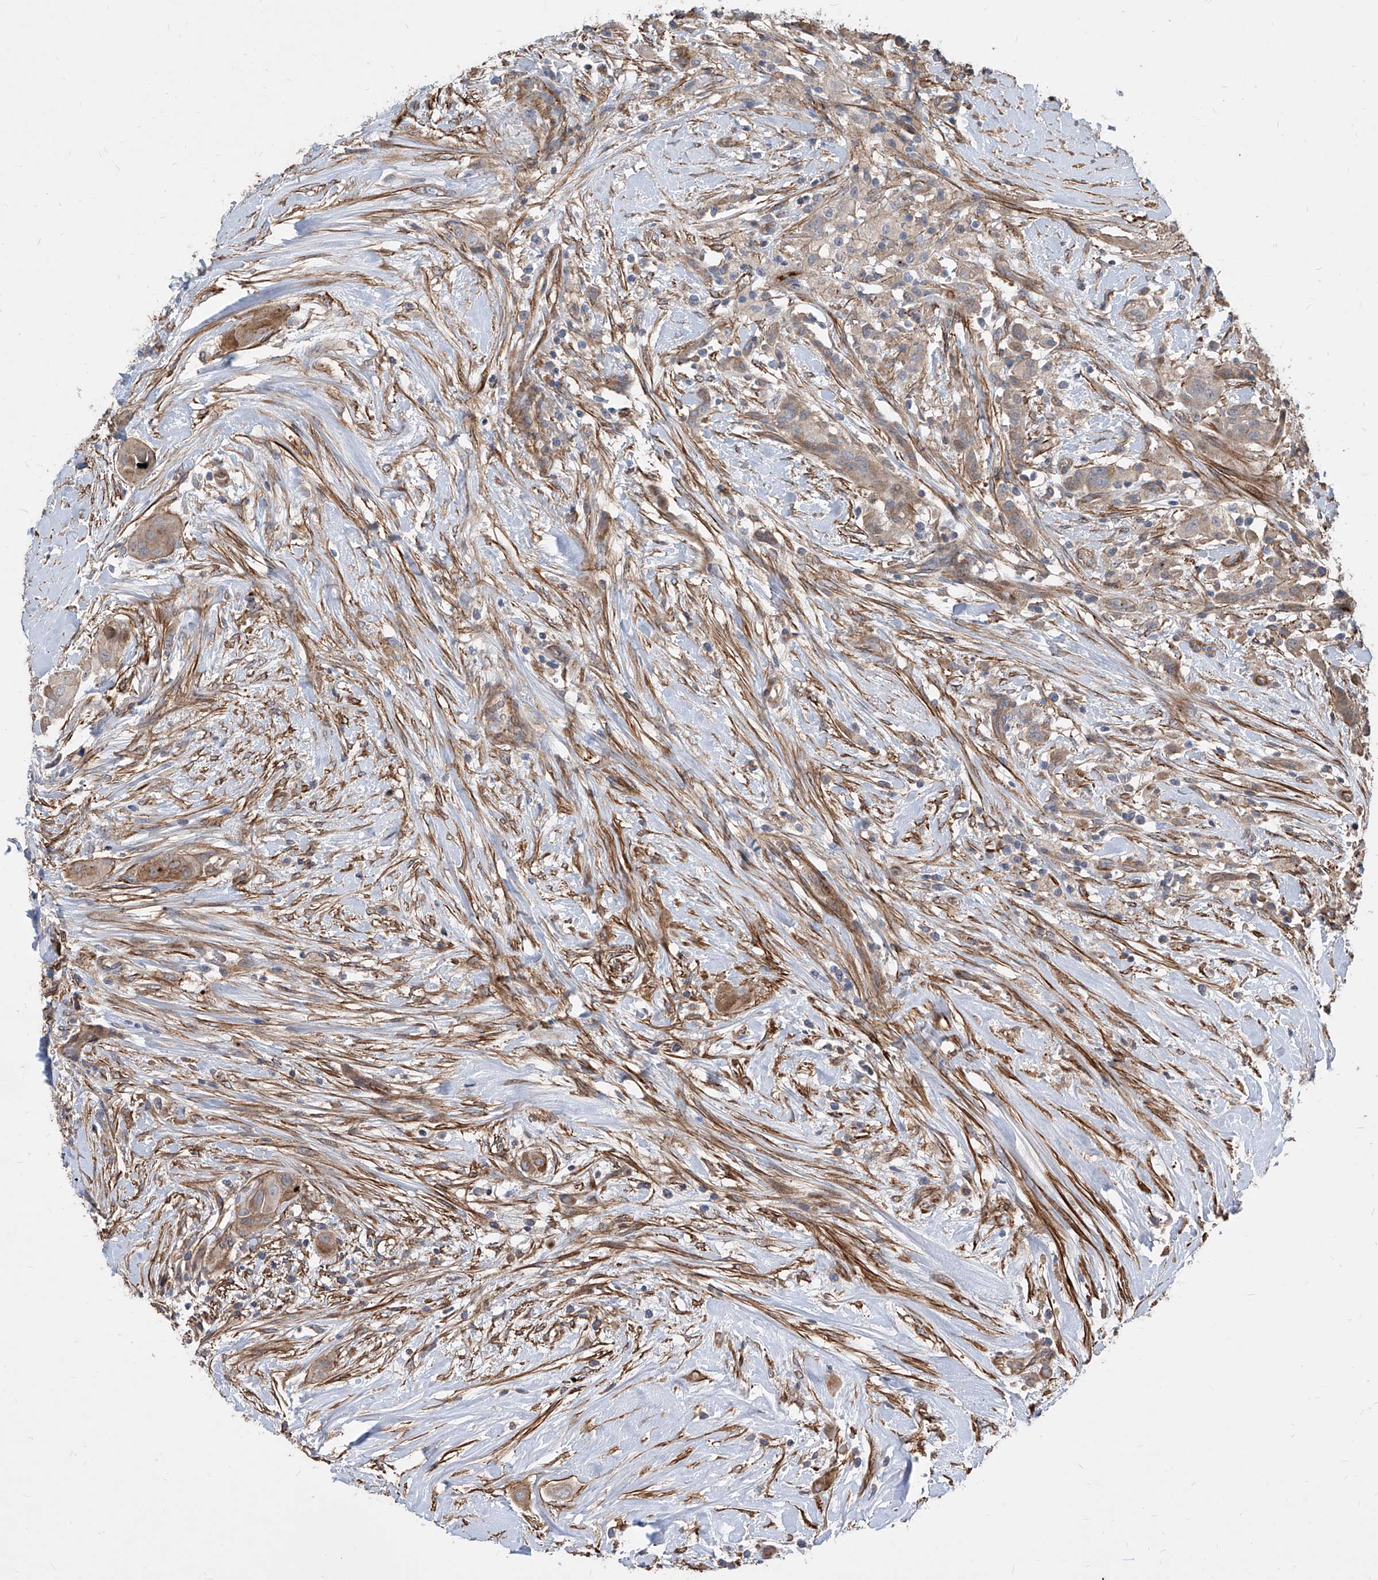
{"staining": {"intensity": "moderate", "quantity": "<25%", "location": "cytoplasmic/membranous"}, "tissue": "thyroid cancer", "cell_type": "Tumor cells", "image_type": "cancer", "snomed": [{"axis": "morphology", "description": "Papillary adenocarcinoma, NOS"}, {"axis": "topography", "description": "Thyroid gland"}], "caption": "Protein staining of thyroid cancer tissue demonstrates moderate cytoplasmic/membranous staining in approximately <25% of tumor cells. The staining was performed using DAB, with brown indicating positive protein expression. Nuclei are stained blue with hematoxylin.", "gene": "FAM83B", "patient": {"sex": "female", "age": 59}}